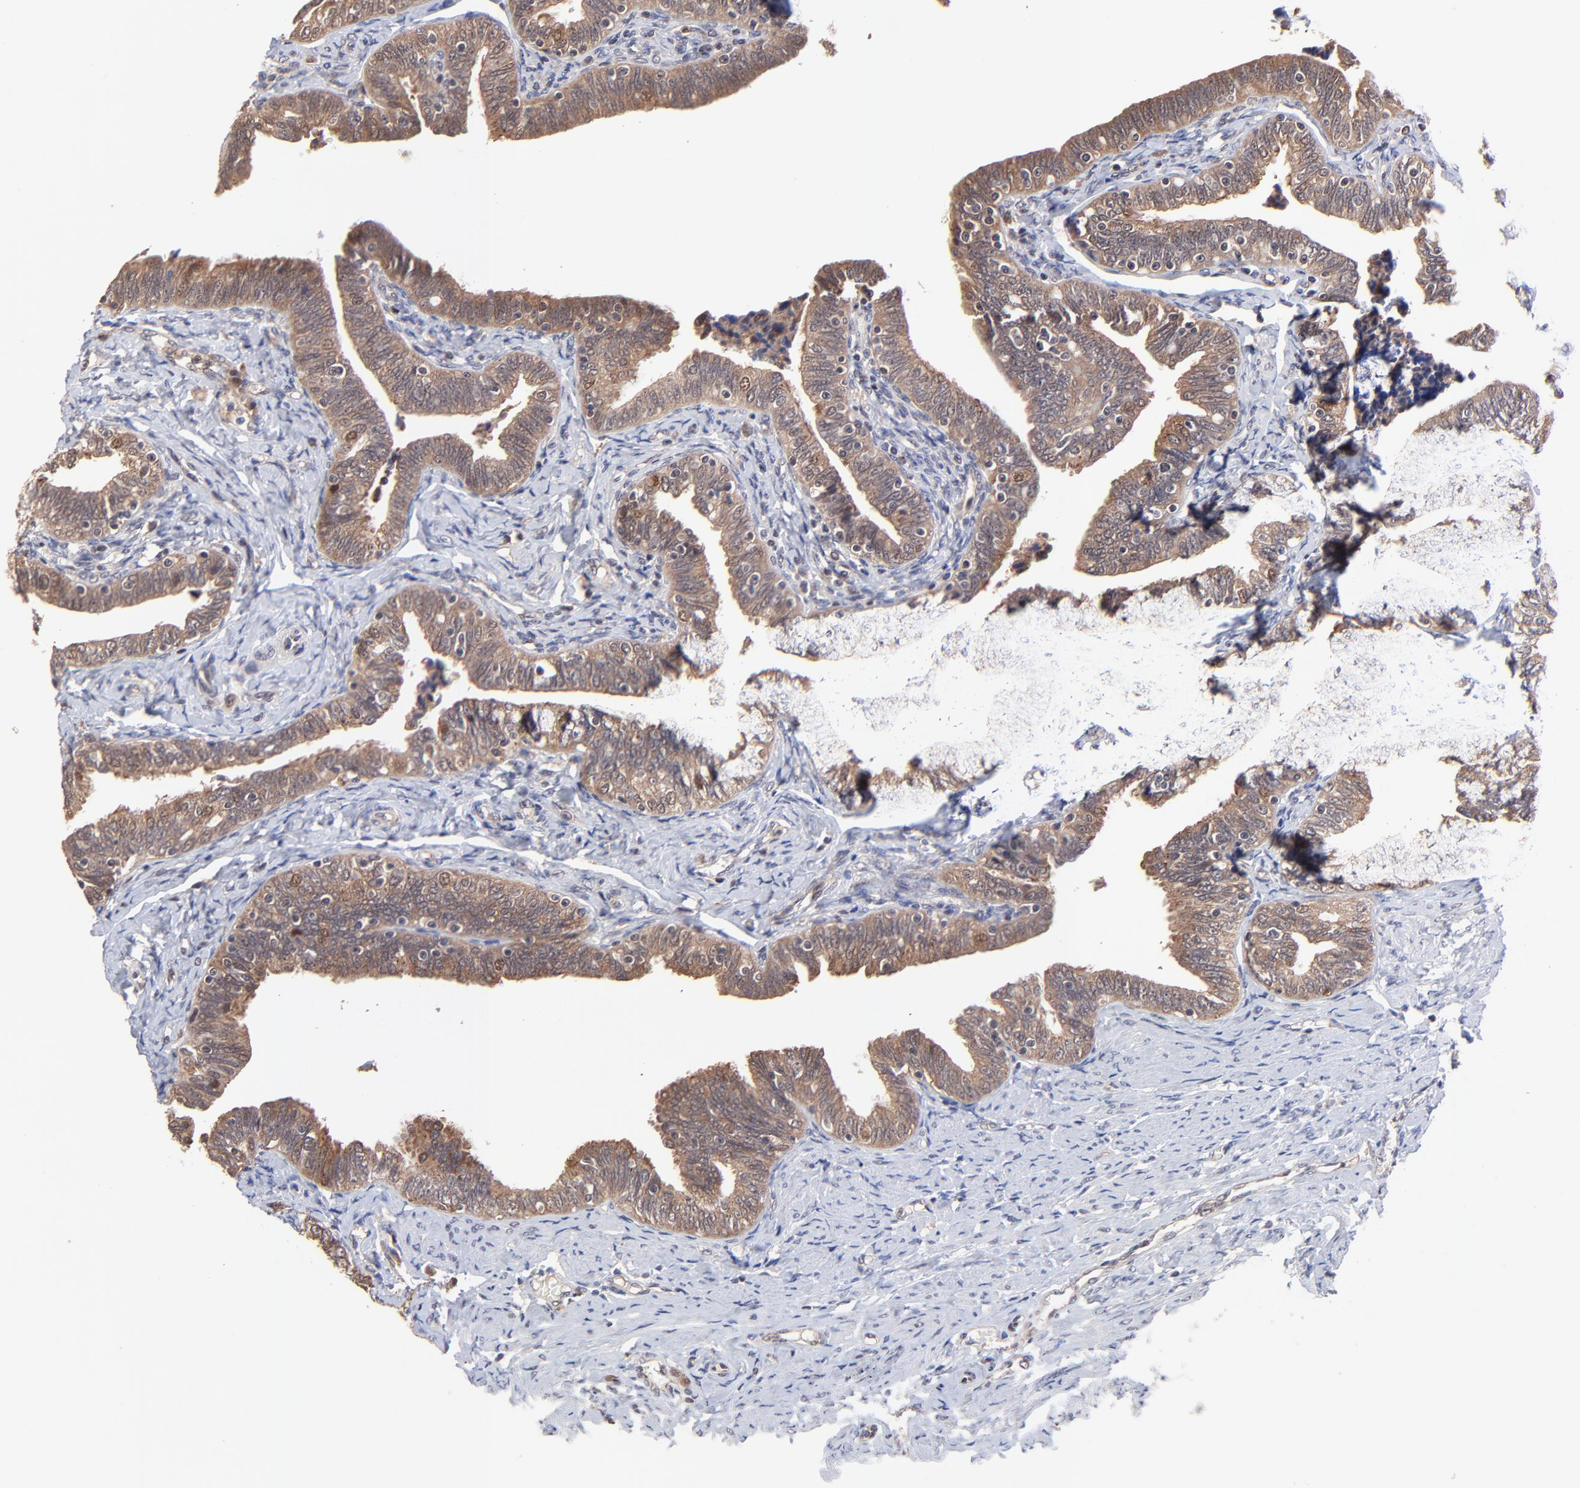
{"staining": {"intensity": "moderate", "quantity": ">75%", "location": "cytoplasmic/membranous"}, "tissue": "fallopian tube", "cell_type": "Glandular cells", "image_type": "normal", "snomed": [{"axis": "morphology", "description": "Normal tissue, NOS"}, {"axis": "topography", "description": "Fallopian tube"}, {"axis": "topography", "description": "Ovary"}], "caption": "A medium amount of moderate cytoplasmic/membranous staining is identified in about >75% of glandular cells in normal fallopian tube. The protein is shown in brown color, while the nuclei are stained blue.", "gene": "PSMA6", "patient": {"sex": "female", "age": 69}}